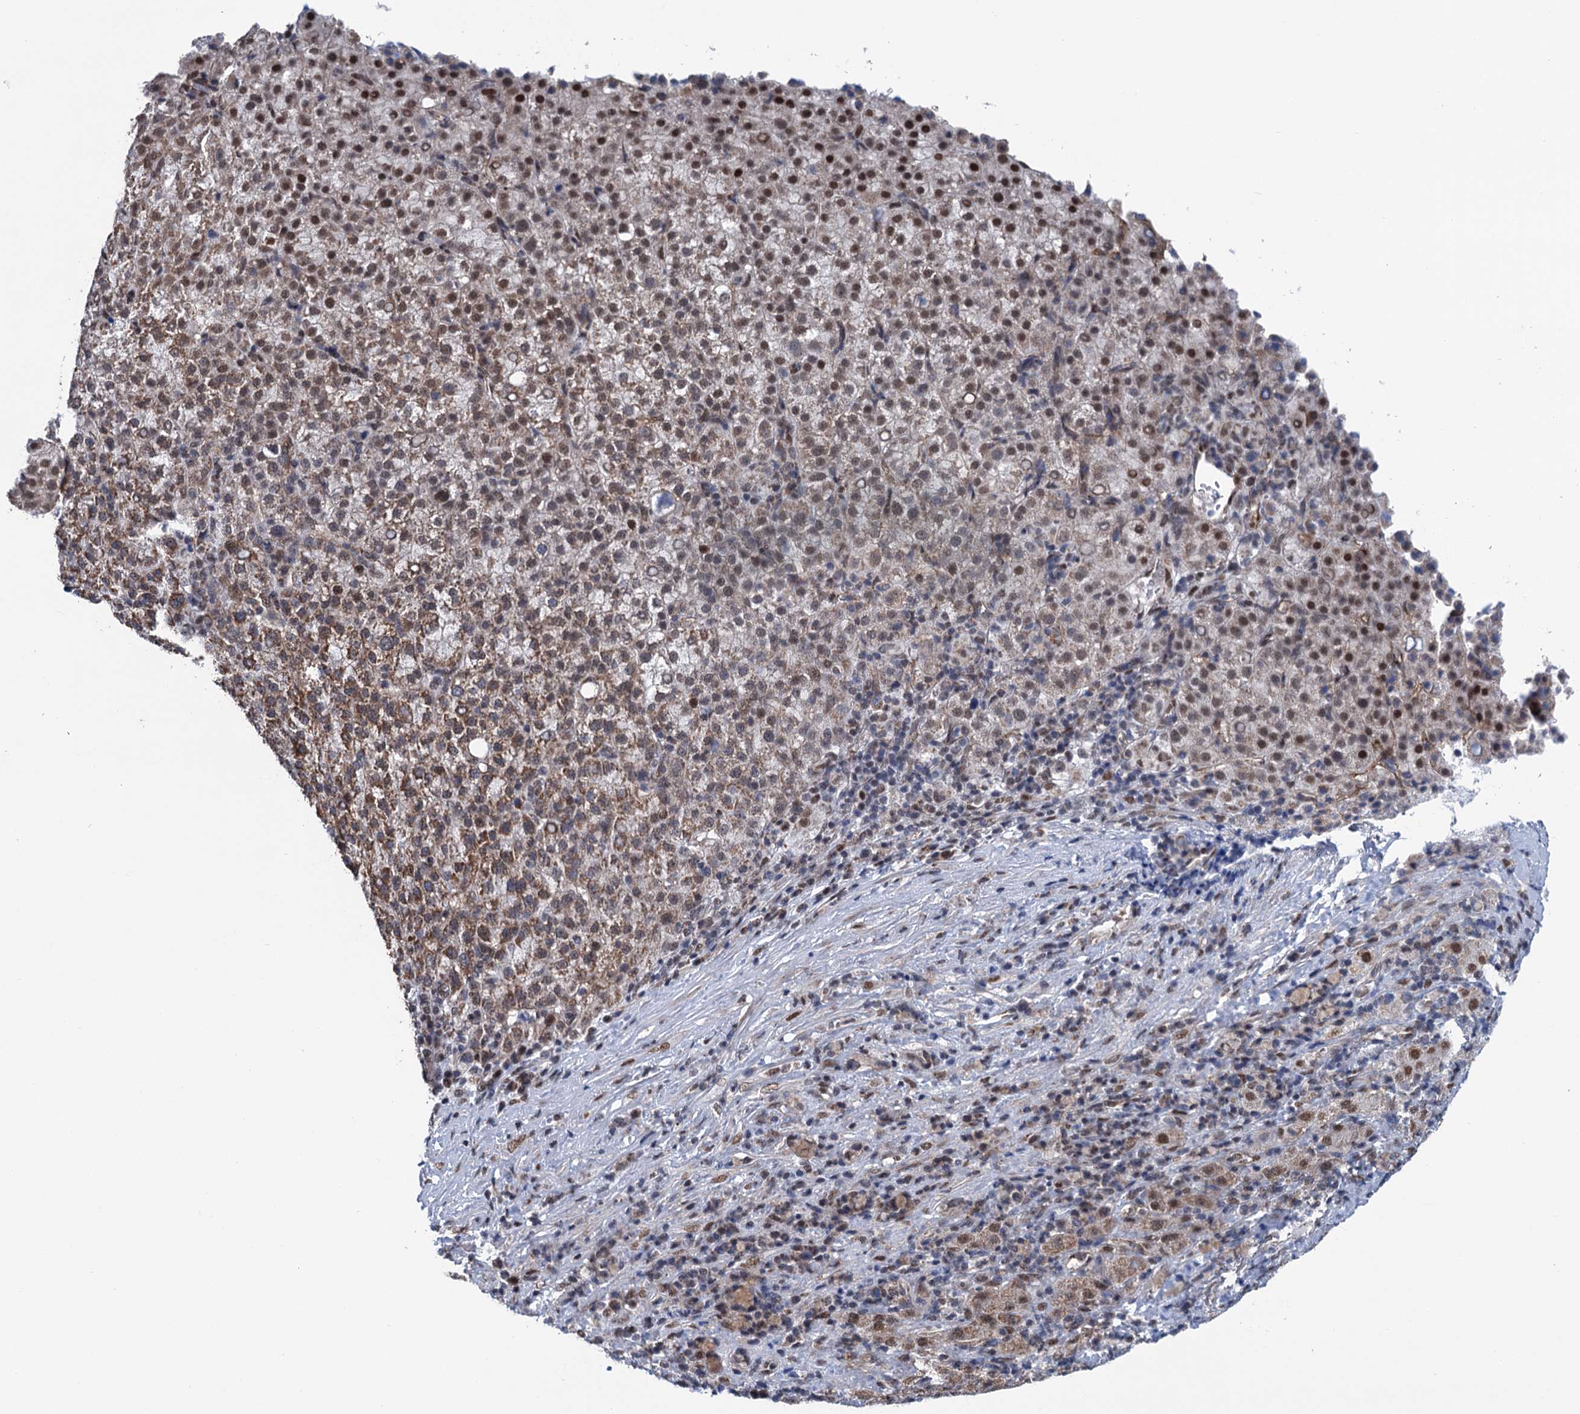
{"staining": {"intensity": "moderate", "quantity": ">75%", "location": "cytoplasmic/membranous,nuclear"}, "tissue": "liver cancer", "cell_type": "Tumor cells", "image_type": "cancer", "snomed": [{"axis": "morphology", "description": "Carcinoma, Hepatocellular, NOS"}, {"axis": "topography", "description": "Liver"}], "caption": "Liver cancer stained with a protein marker exhibits moderate staining in tumor cells.", "gene": "MORN3", "patient": {"sex": "female", "age": 58}}